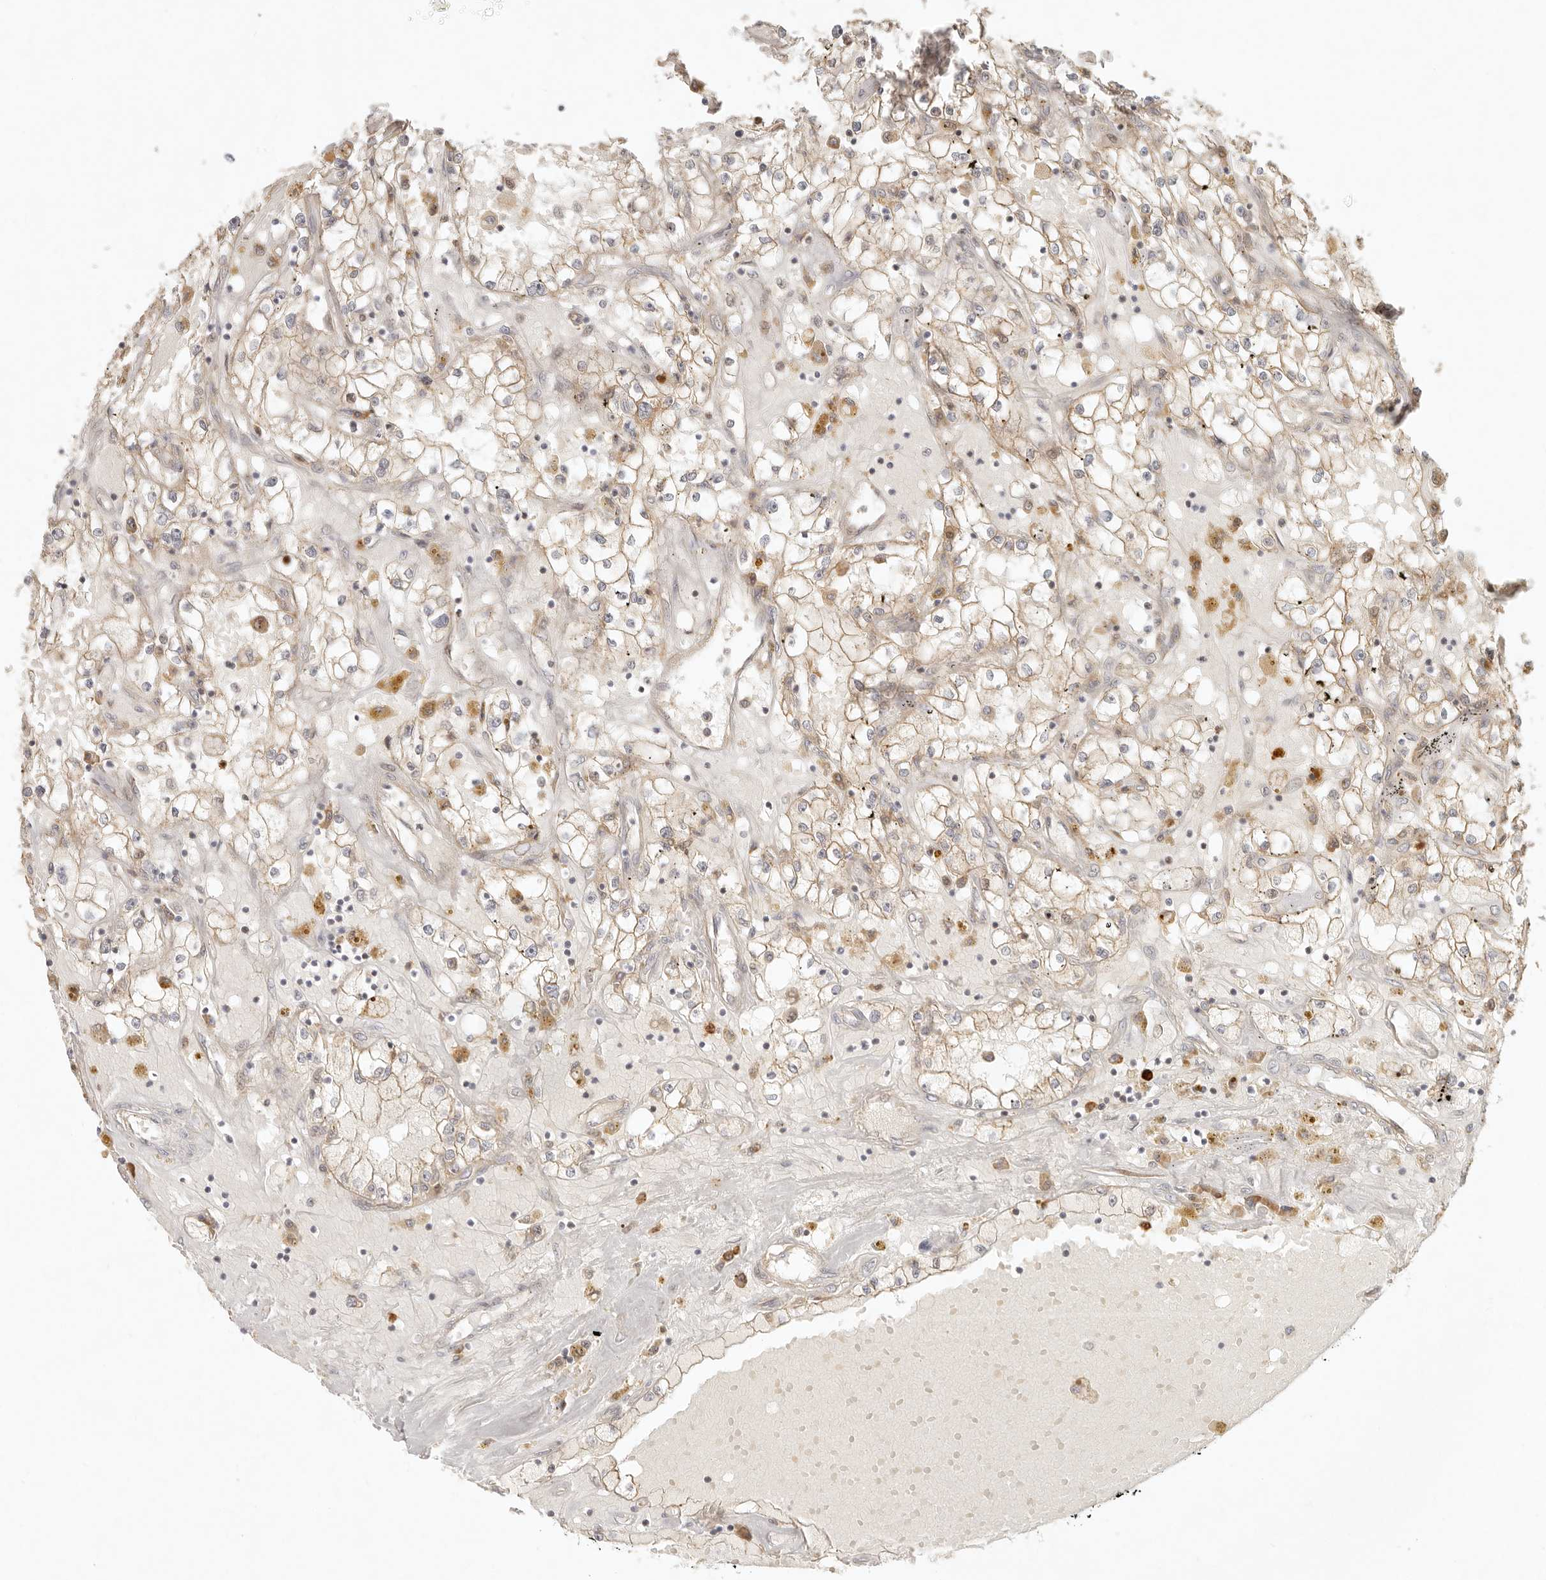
{"staining": {"intensity": "weak", "quantity": "25%-75%", "location": "cytoplasmic/membranous"}, "tissue": "renal cancer", "cell_type": "Tumor cells", "image_type": "cancer", "snomed": [{"axis": "morphology", "description": "Adenocarcinoma, NOS"}, {"axis": "topography", "description": "Kidney"}], "caption": "Immunohistochemical staining of human renal adenocarcinoma exhibits weak cytoplasmic/membranous protein expression in approximately 25%-75% of tumor cells.", "gene": "KLHL38", "patient": {"sex": "male", "age": 56}}